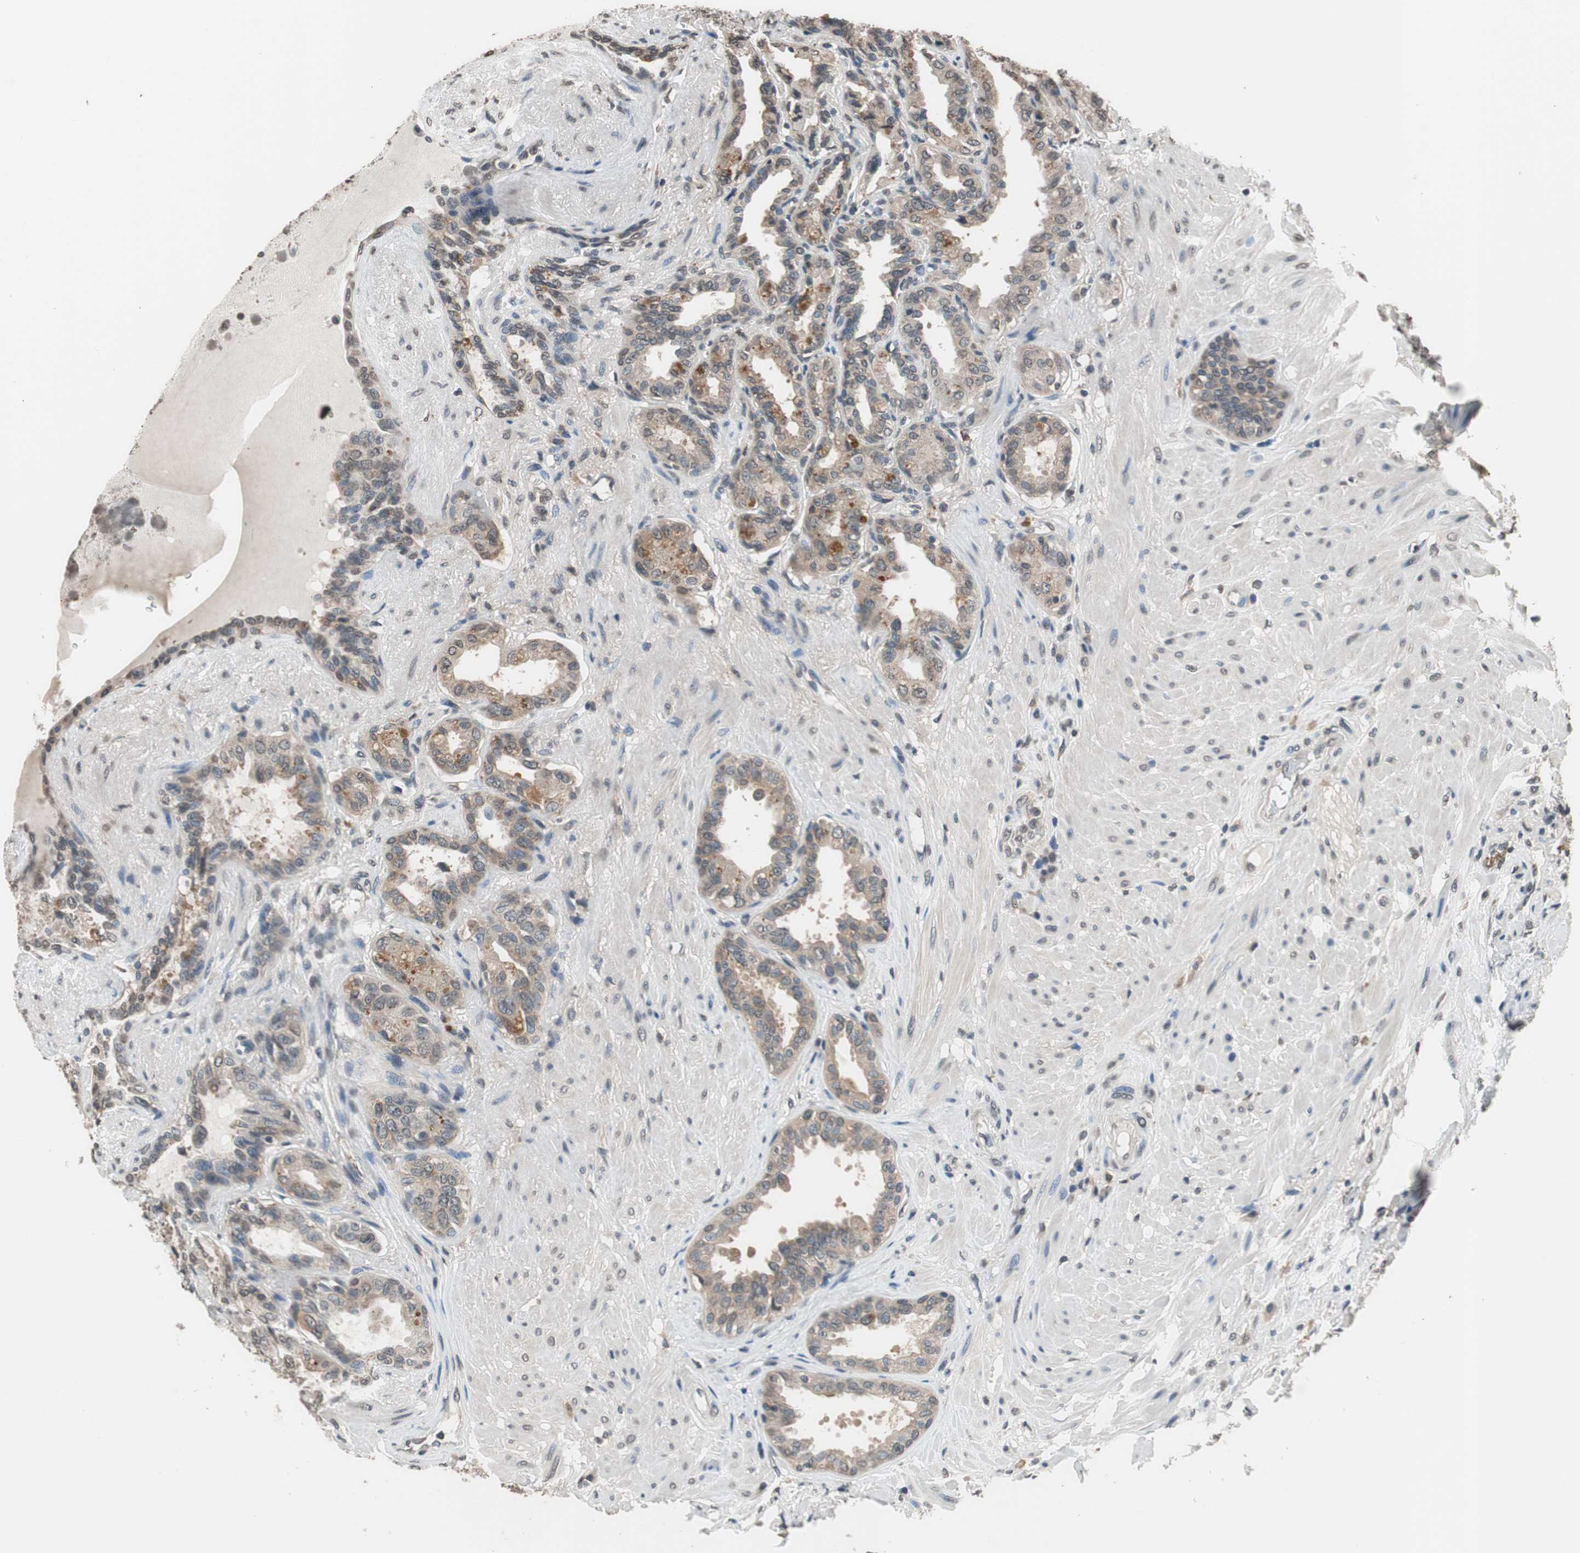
{"staining": {"intensity": "moderate", "quantity": ">75%", "location": "cytoplasmic/membranous"}, "tissue": "seminal vesicle", "cell_type": "Glandular cells", "image_type": "normal", "snomed": [{"axis": "morphology", "description": "Normal tissue, NOS"}, {"axis": "topography", "description": "Seminal veicle"}], "caption": "An immunohistochemistry image of benign tissue is shown. Protein staining in brown highlights moderate cytoplasmic/membranous positivity in seminal vesicle within glandular cells. (DAB IHC with brightfield microscopy, high magnification).", "gene": "GCLC", "patient": {"sex": "male", "age": 61}}